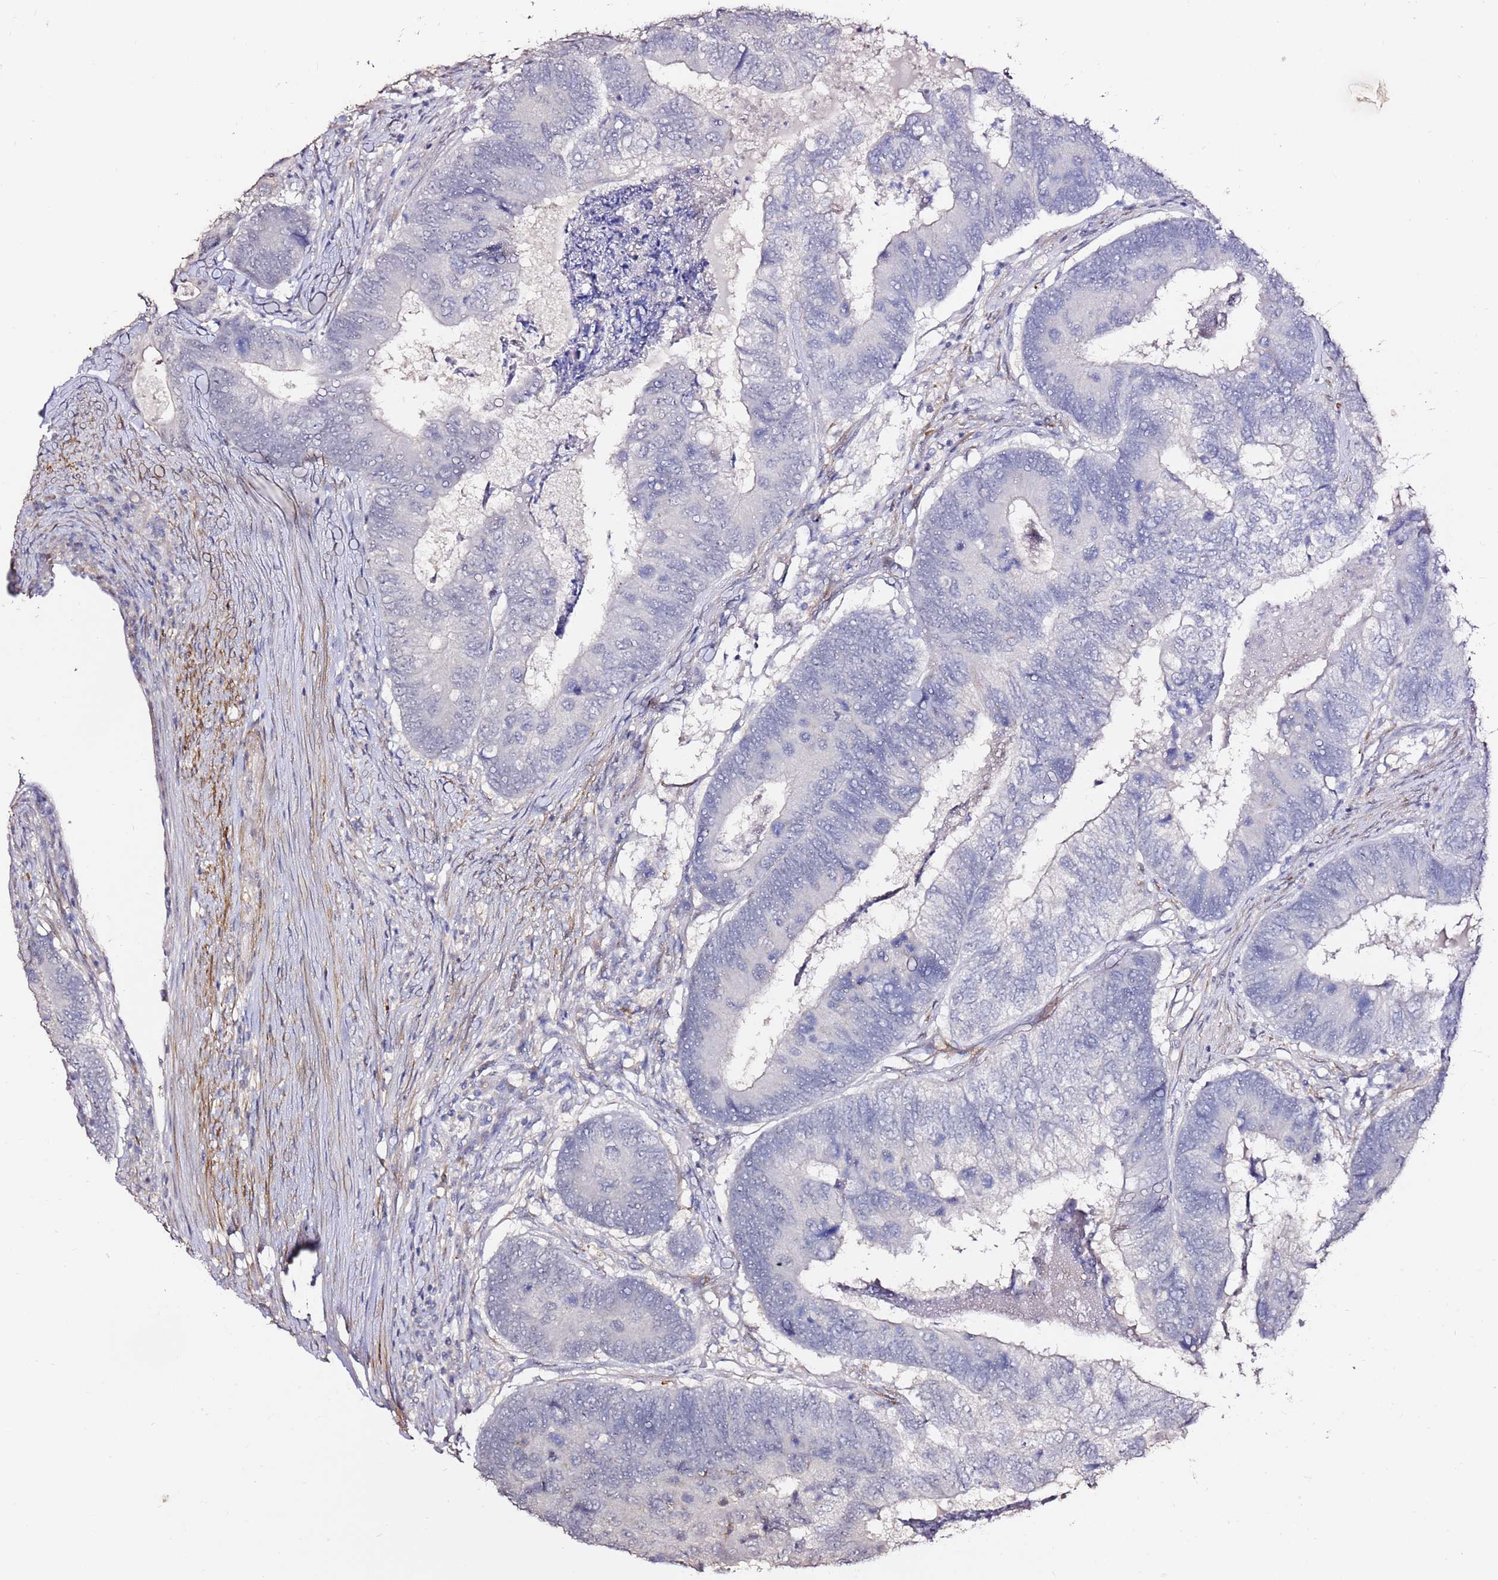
{"staining": {"intensity": "negative", "quantity": "none", "location": "none"}, "tissue": "colorectal cancer", "cell_type": "Tumor cells", "image_type": "cancer", "snomed": [{"axis": "morphology", "description": "Adenocarcinoma, NOS"}, {"axis": "topography", "description": "Colon"}], "caption": "Tumor cells show no significant protein positivity in adenocarcinoma (colorectal). The staining is performed using DAB brown chromogen with nuclei counter-stained in using hematoxylin.", "gene": "ART5", "patient": {"sex": "female", "age": 67}}